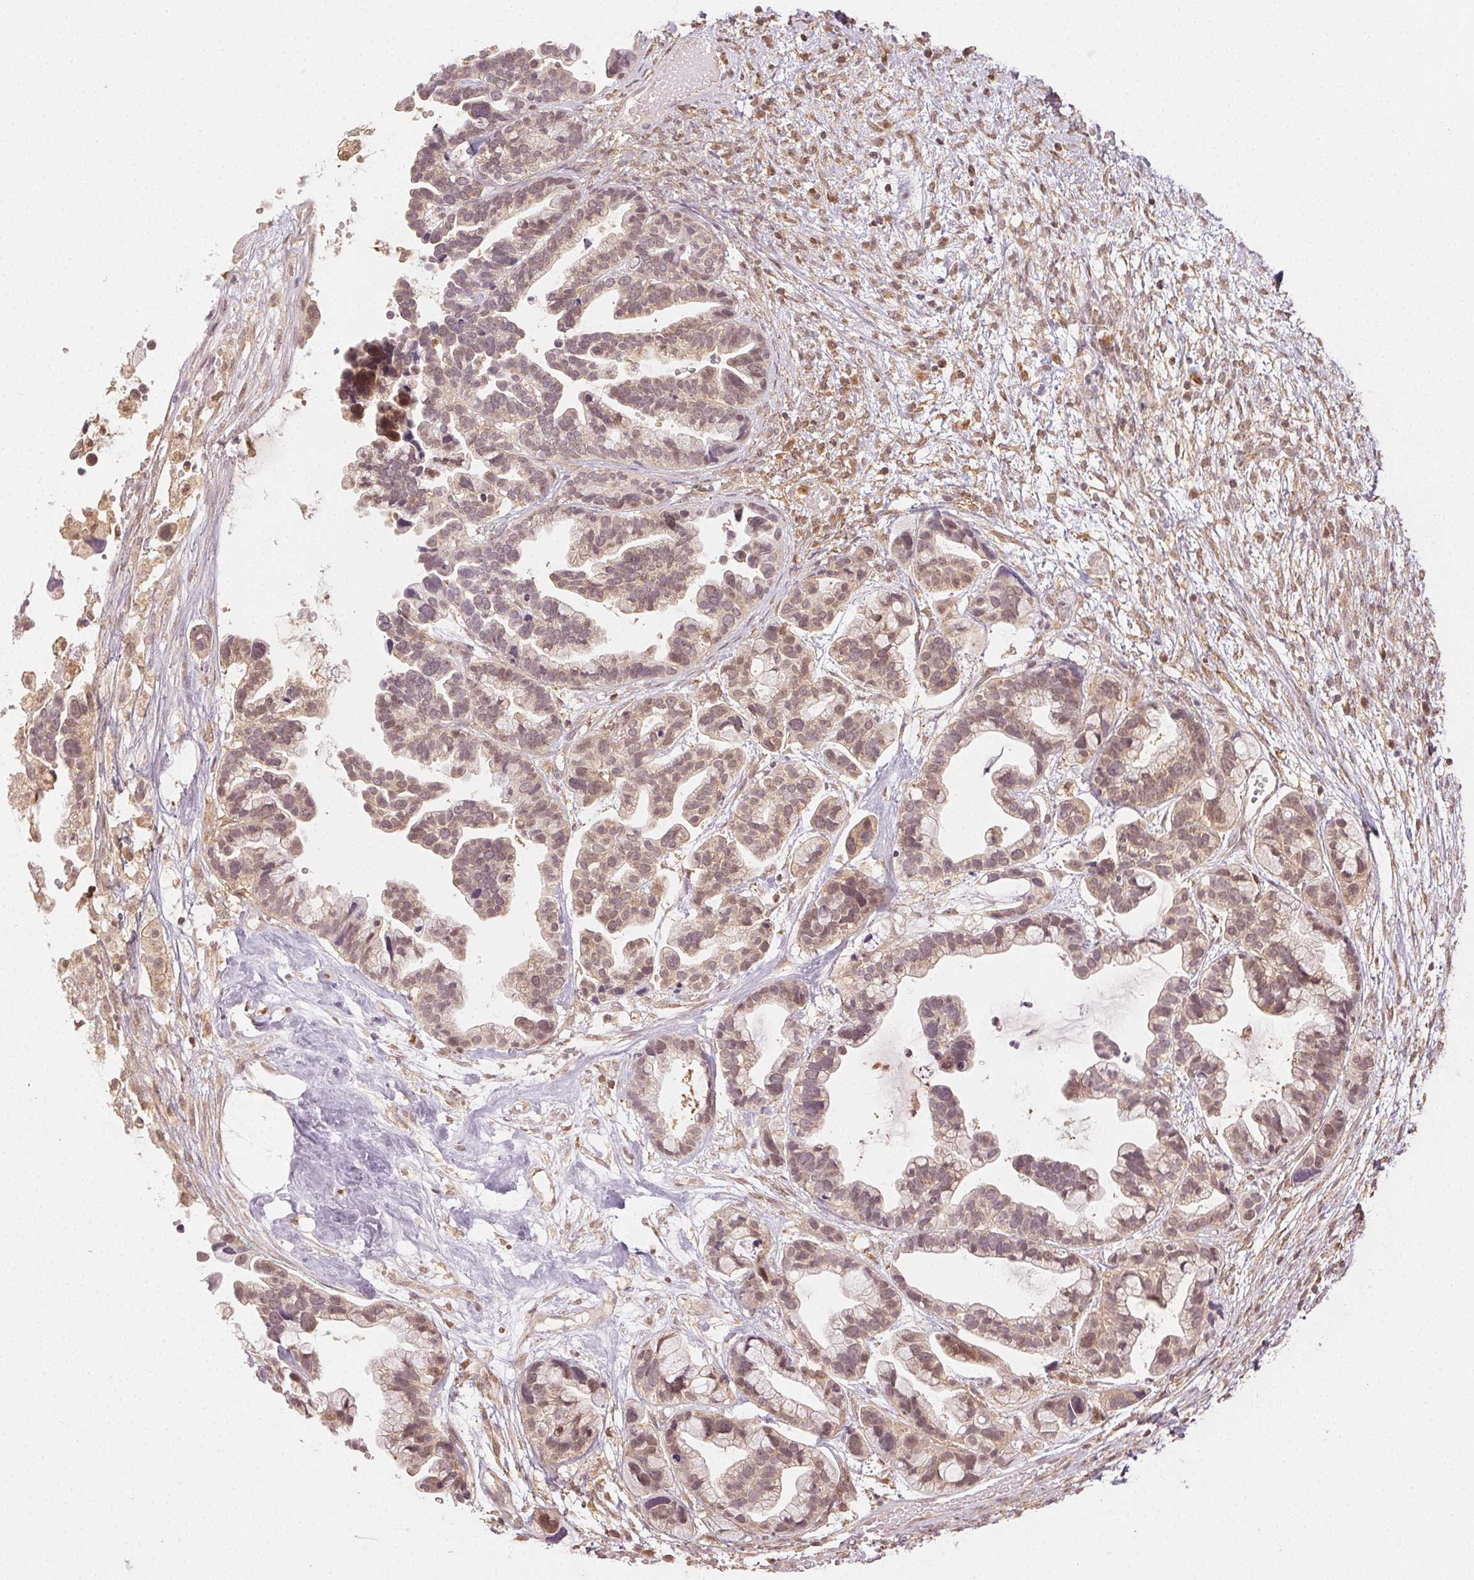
{"staining": {"intensity": "weak", "quantity": ">75%", "location": "cytoplasmic/membranous,nuclear"}, "tissue": "ovarian cancer", "cell_type": "Tumor cells", "image_type": "cancer", "snomed": [{"axis": "morphology", "description": "Cystadenocarcinoma, serous, NOS"}, {"axis": "topography", "description": "Ovary"}], "caption": "Immunohistochemical staining of human ovarian cancer displays weak cytoplasmic/membranous and nuclear protein positivity in about >75% of tumor cells.", "gene": "MAPK14", "patient": {"sex": "female", "age": 56}}